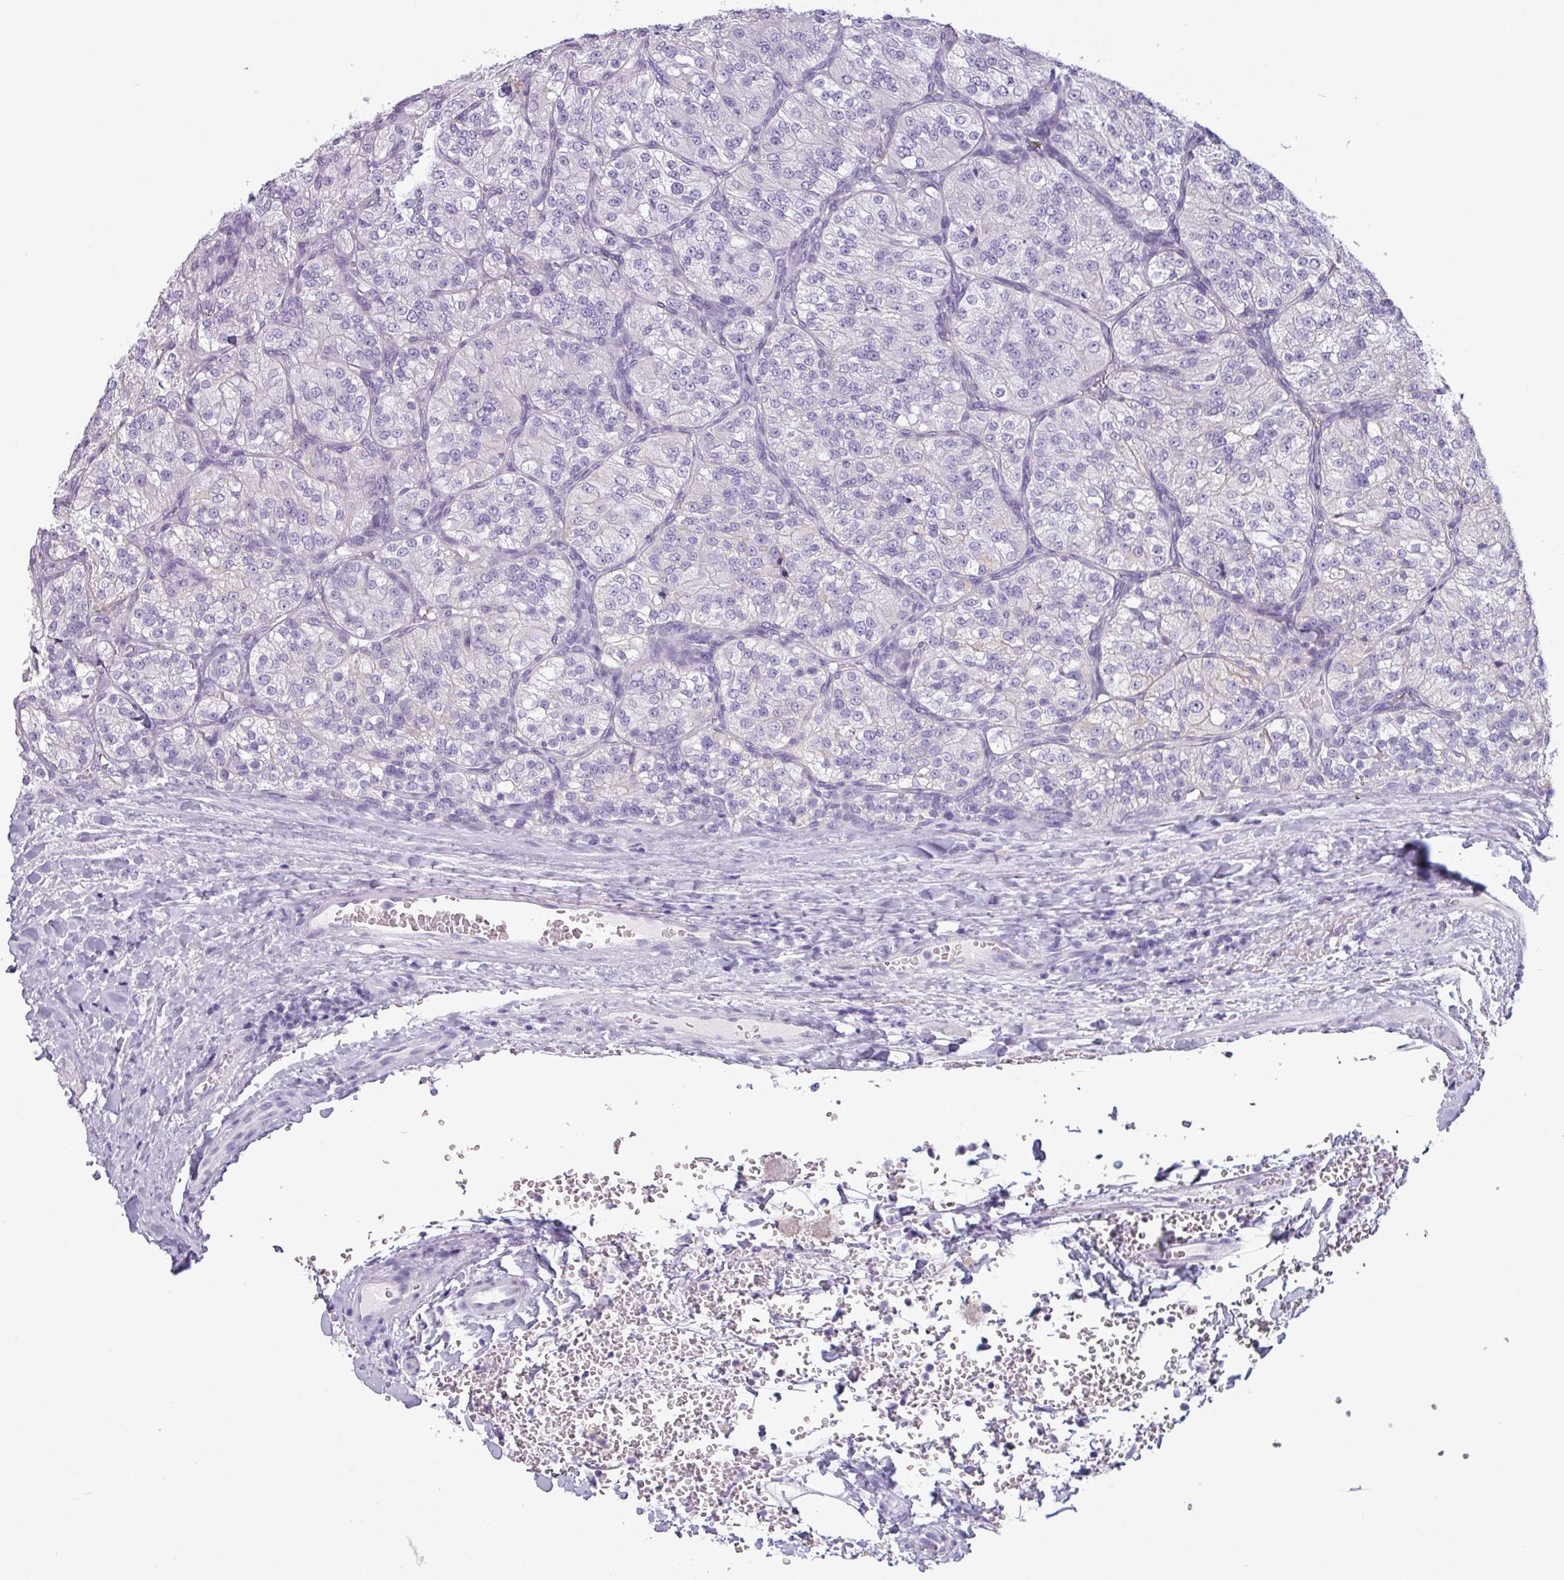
{"staining": {"intensity": "negative", "quantity": "none", "location": "none"}, "tissue": "renal cancer", "cell_type": "Tumor cells", "image_type": "cancer", "snomed": [{"axis": "morphology", "description": "Adenocarcinoma, NOS"}, {"axis": "topography", "description": "Kidney"}], "caption": "Photomicrograph shows no significant protein positivity in tumor cells of adenocarcinoma (renal).", "gene": "CAMK1", "patient": {"sex": "female", "age": 63}}